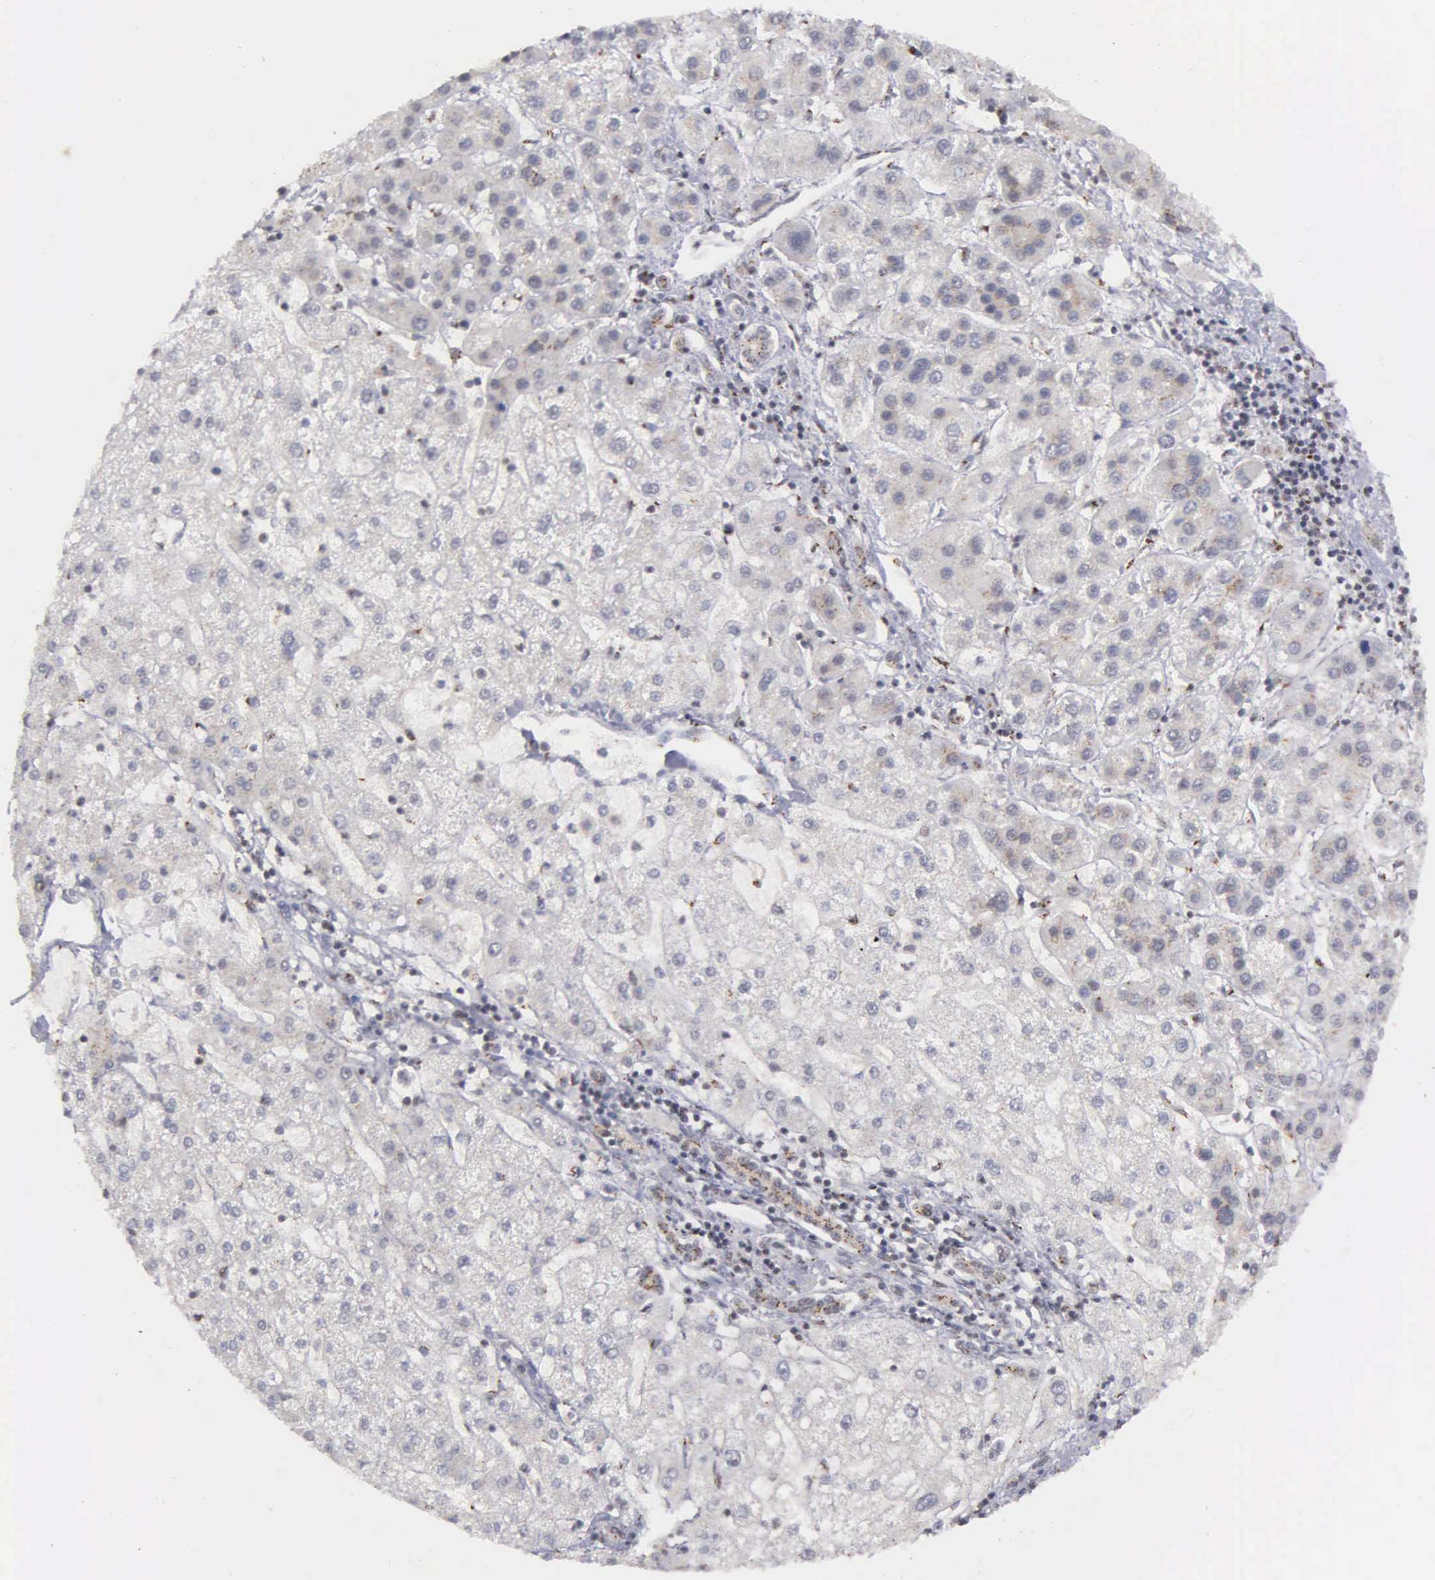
{"staining": {"intensity": "weak", "quantity": "25%-75%", "location": "cytoplasmic/membranous"}, "tissue": "liver cancer", "cell_type": "Tumor cells", "image_type": "cancer", "snomed": [{"axis": "morphology", "description": "Carcinoma, Hepatocellular, NOS"}, {"axis": "topography", "description": "Liver"}], "caption": "Hepatocellular carcinoma (liver) stained with immunohistochemistry reveals weak cytoplasmic/membranous positivity in approximately 25%-75% of tumor cells.", "gene": "GTF2A1", "patient": {"sex": "female", "age": 85}}